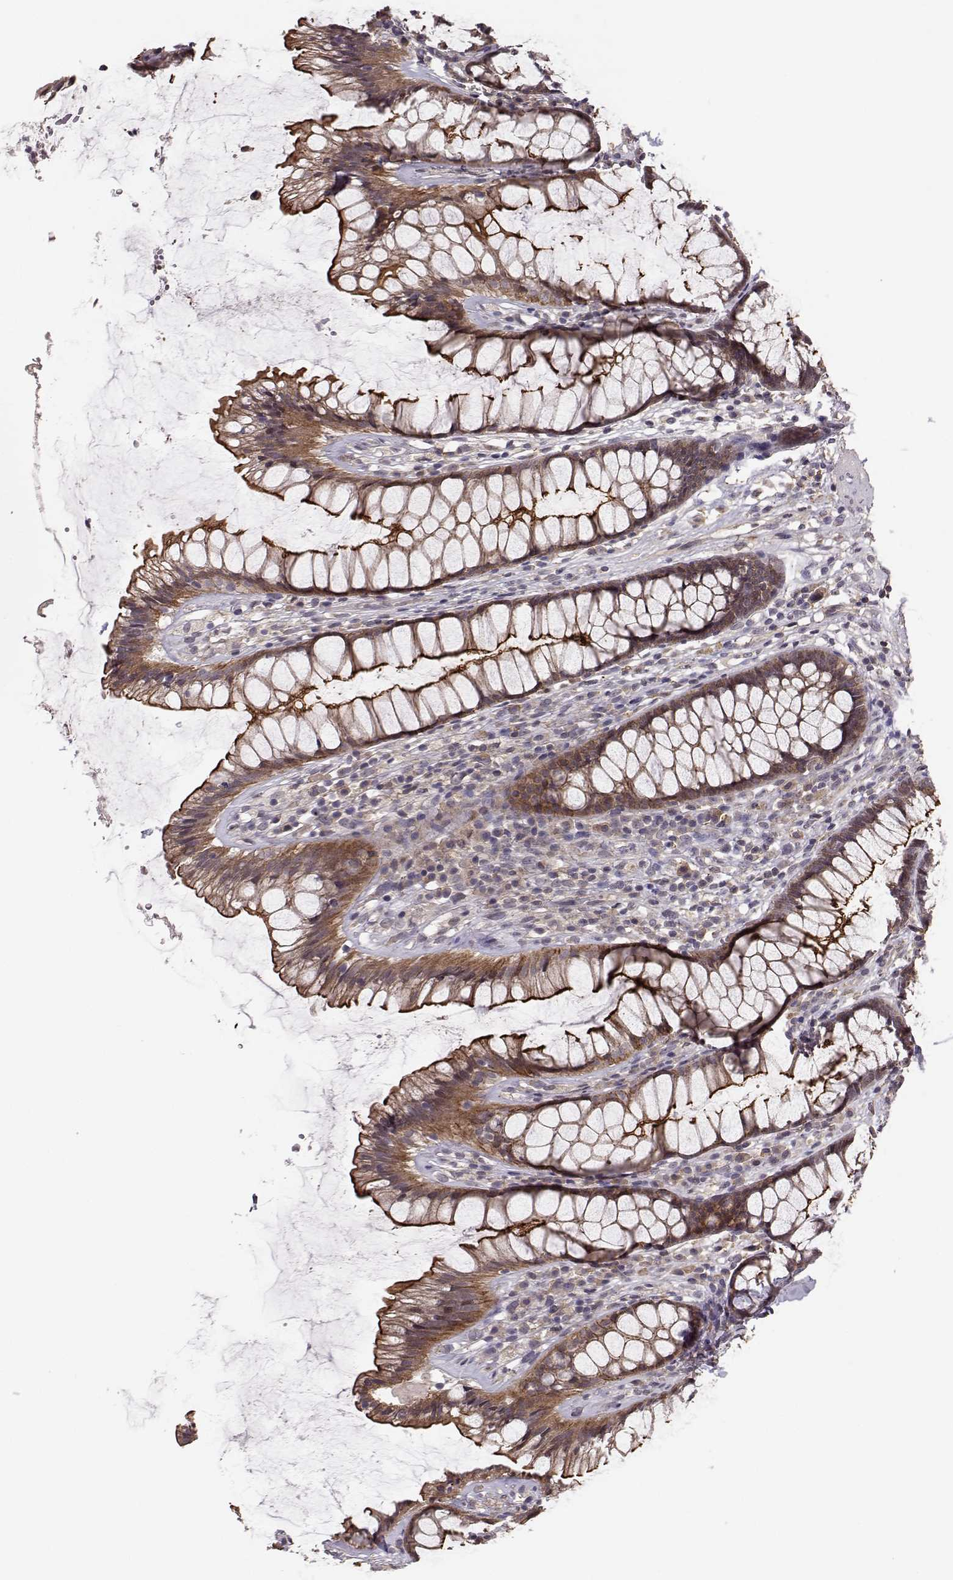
{"staining": {"intensity": "strong", "quantity": ">75%", "location": "cytoplasmic/membranous"}, "tissue": "rectum", "cell_type": "Glandular cells", "image_type": "normal", "snomed": [{"axis": "morphology", "description": "Normal tissue, NOS"}, {"axis": "topography", "description": "Rectum"}], "caption": "Normal rectum displays strong cytoplasmic/membranous staining in approximately >75% of glandular cells Immunohistochemistry stains the protein of interest in brown and the nuclei are stained blue..", "gene": "PLEKHG3", "patient": {"sex": "male", "age": 72}}